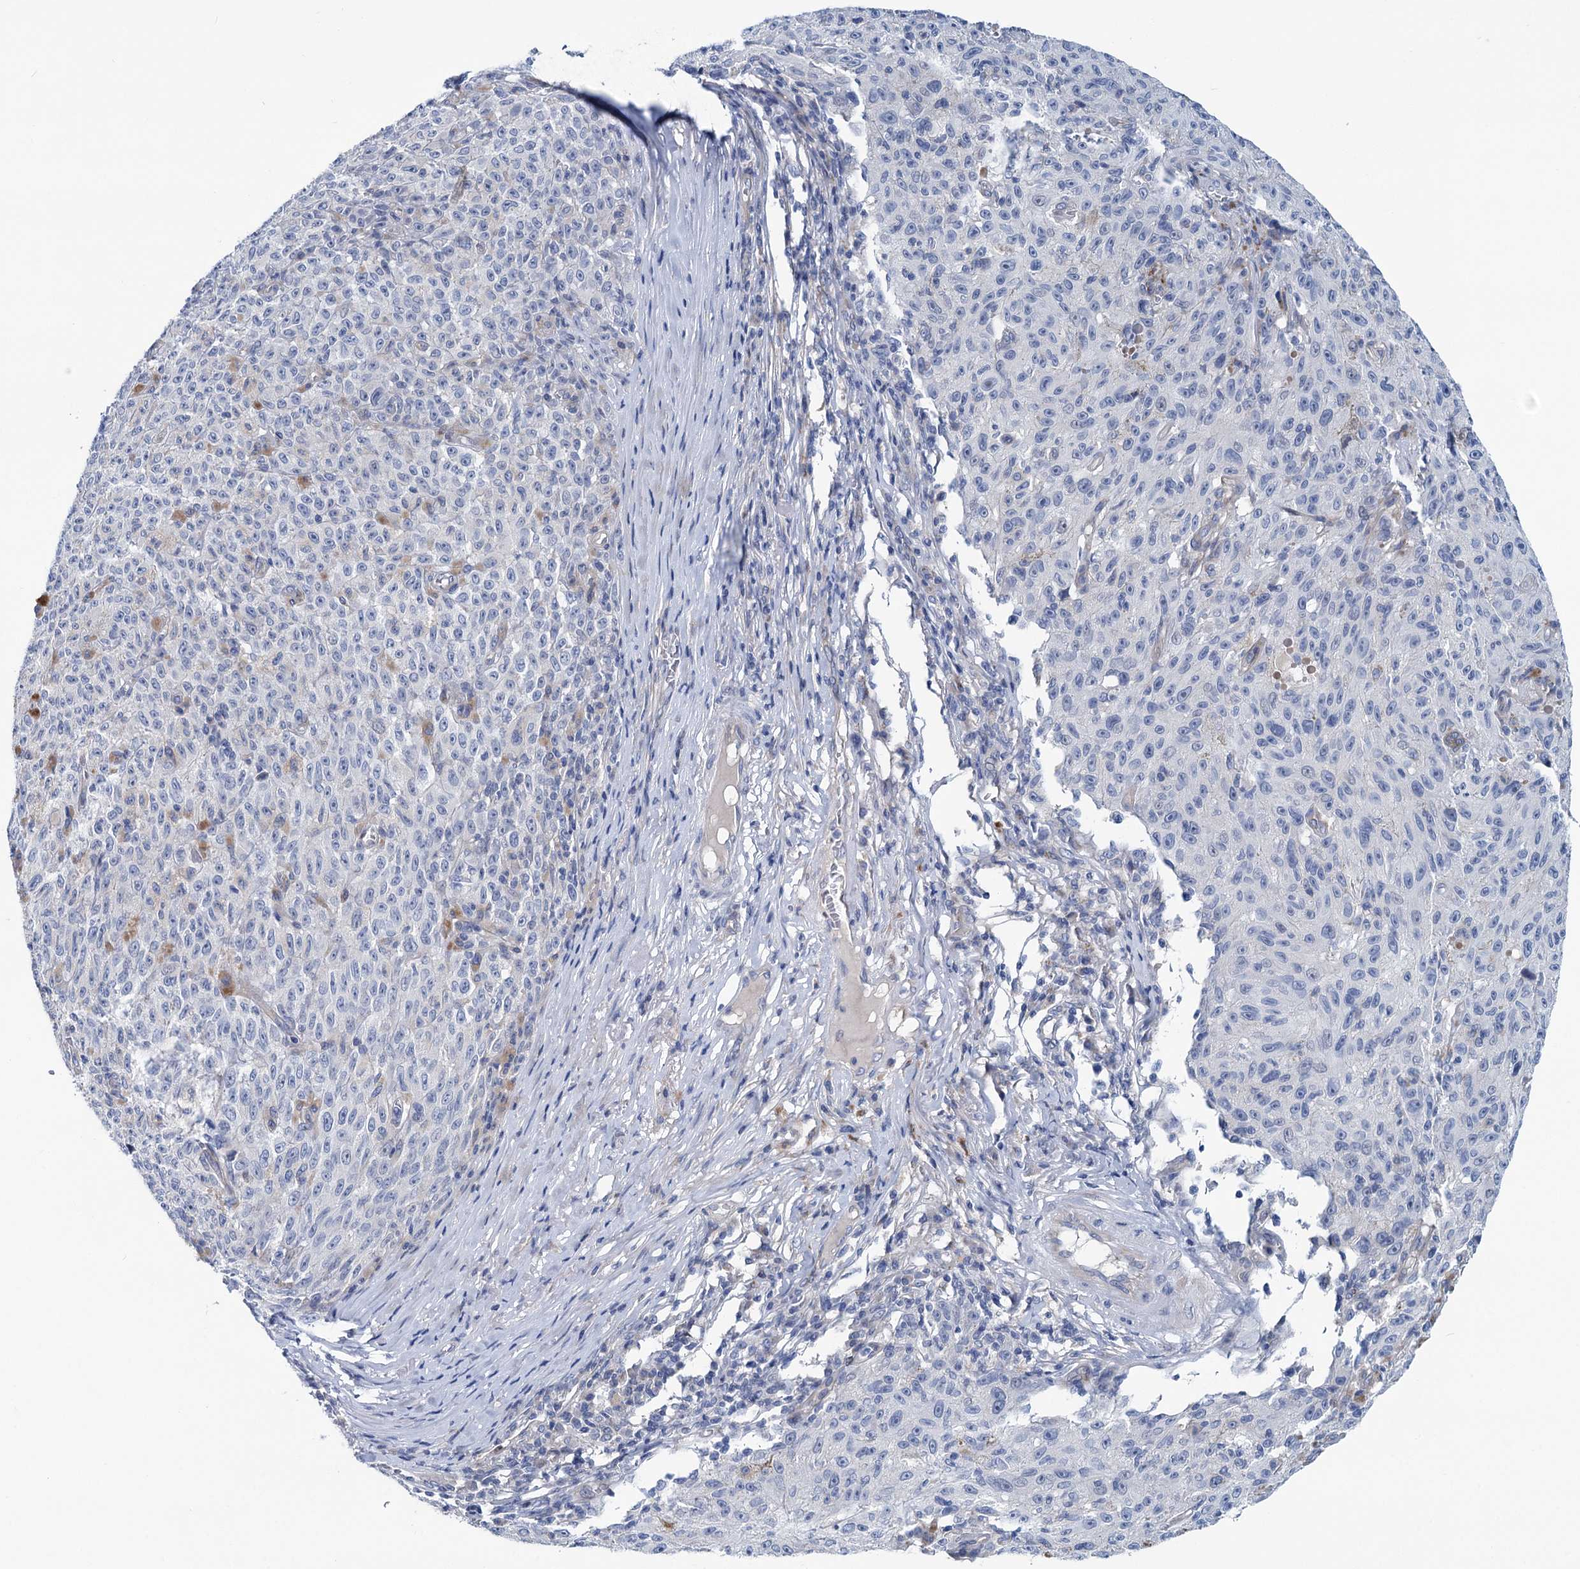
{"staining": {"intensity": "negative", "quantity": "none", "location": "none"}, "tissue": "melanoma", "cell_type": "Tumor cells", "image_type": "cancer", "snomed": [{"axis": "morphology", "description": "Malignant melanoma, NOS"}, {"axis": "topography", "description": "Skin"}], "caption": "High magnification brightfield microscopy of melanoma stained with DAB (brown) and counterstained with hematoxylin (blue): tumor cells show no significant staining.", "gene": "CHDH", "patient": {"sex": "female", "age": 82}}